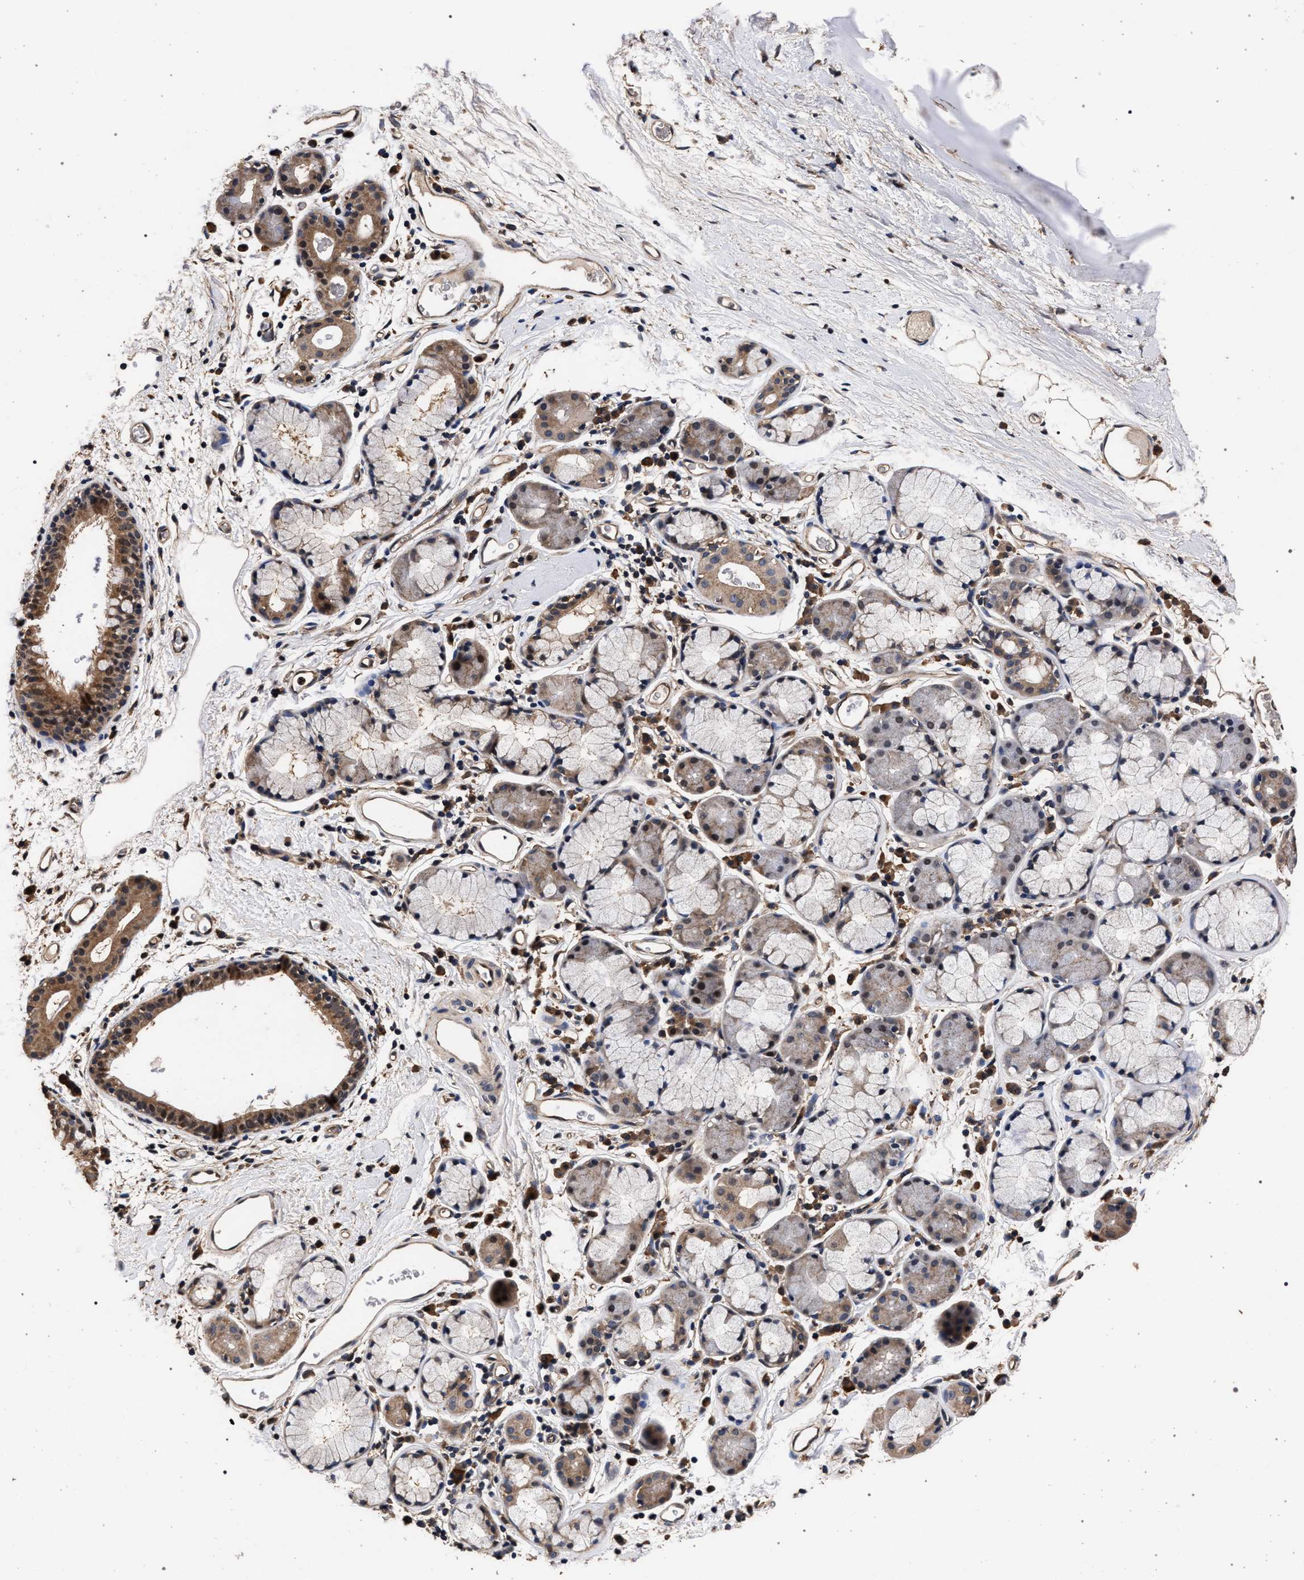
{"staining": {"intensity": "moderate", "quantity": ">75%", "location": "cytoplasmic/membranous,nuclear"}, "tissue": "bronchus", "cell_type": "Respiratory epithelial cells", "image_type": "normal", "snomed": [{"axis": "morphology", "description": "Normal tissue, NOS"}, {"axis": "topography", "description": "Cartilage tissue"}, {"axis": "topography", "description": "Bronchus"}], "caption": "Protein analysis of normal bronchus exhibits moderate cytoplasmic/membranous,nuclear staining in about >75% of respiratory epithelial cells. (IHC, brightfield microscopy, high magnification).", "gene": "ACOX1", "patient": {"sex": "female", "age": 53}}